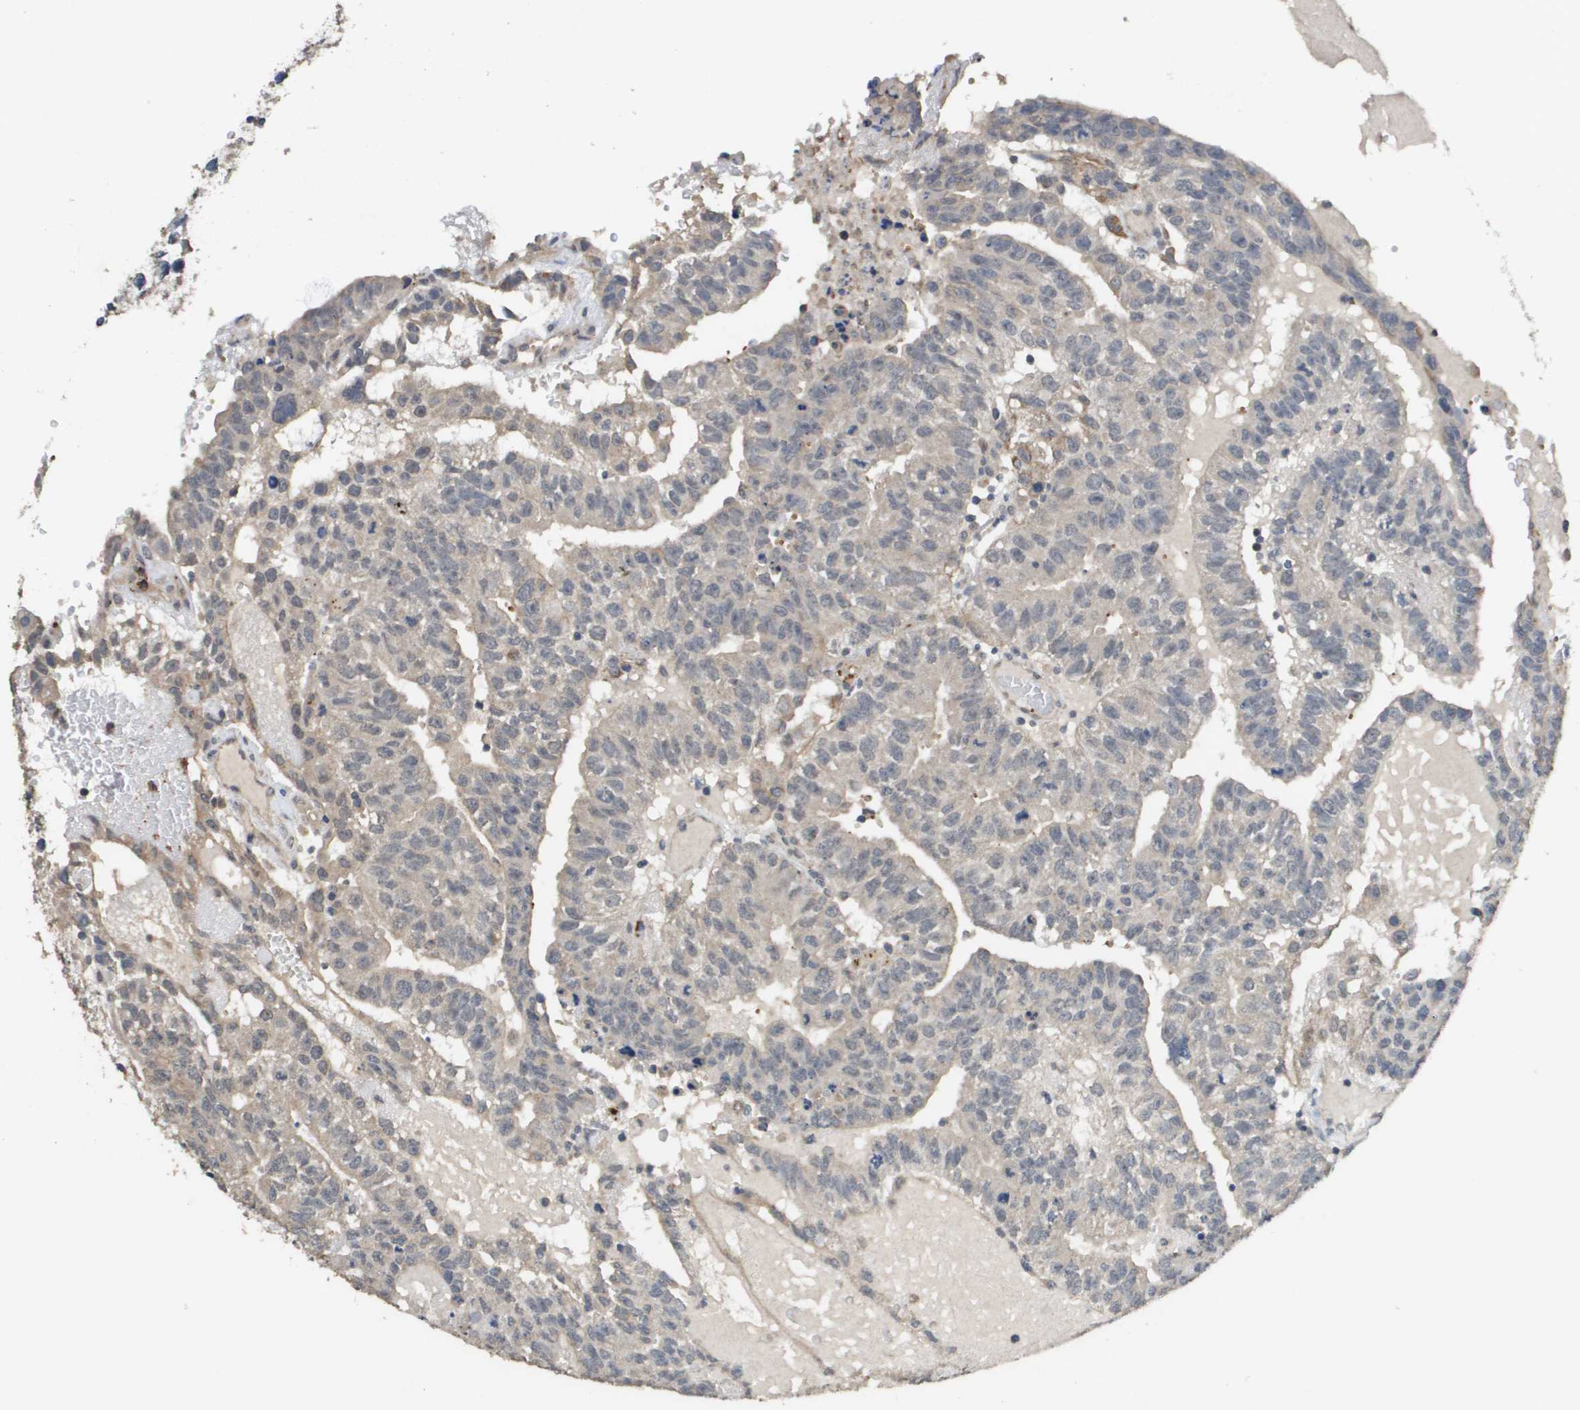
{"staining": {"intensity": "negative", "quantity": "none", "location": "none"}, "tissue": "testis cancer", "cell_type": "Tumor cells", "image_type": "cancer", "snomed": [{"axis": "morphology", "description": "Seminoma, NOS"}, {"axis": "morphology", "description": "Carcinoma, Embryonal, NOS"}, {"axis": "topography", "description": "Testis"}], "caption": "Tumor cells are negative for protein expression in human testis cancer.", "gene": "RAB27B", "patient": {"sex": "male", "age": 52}}